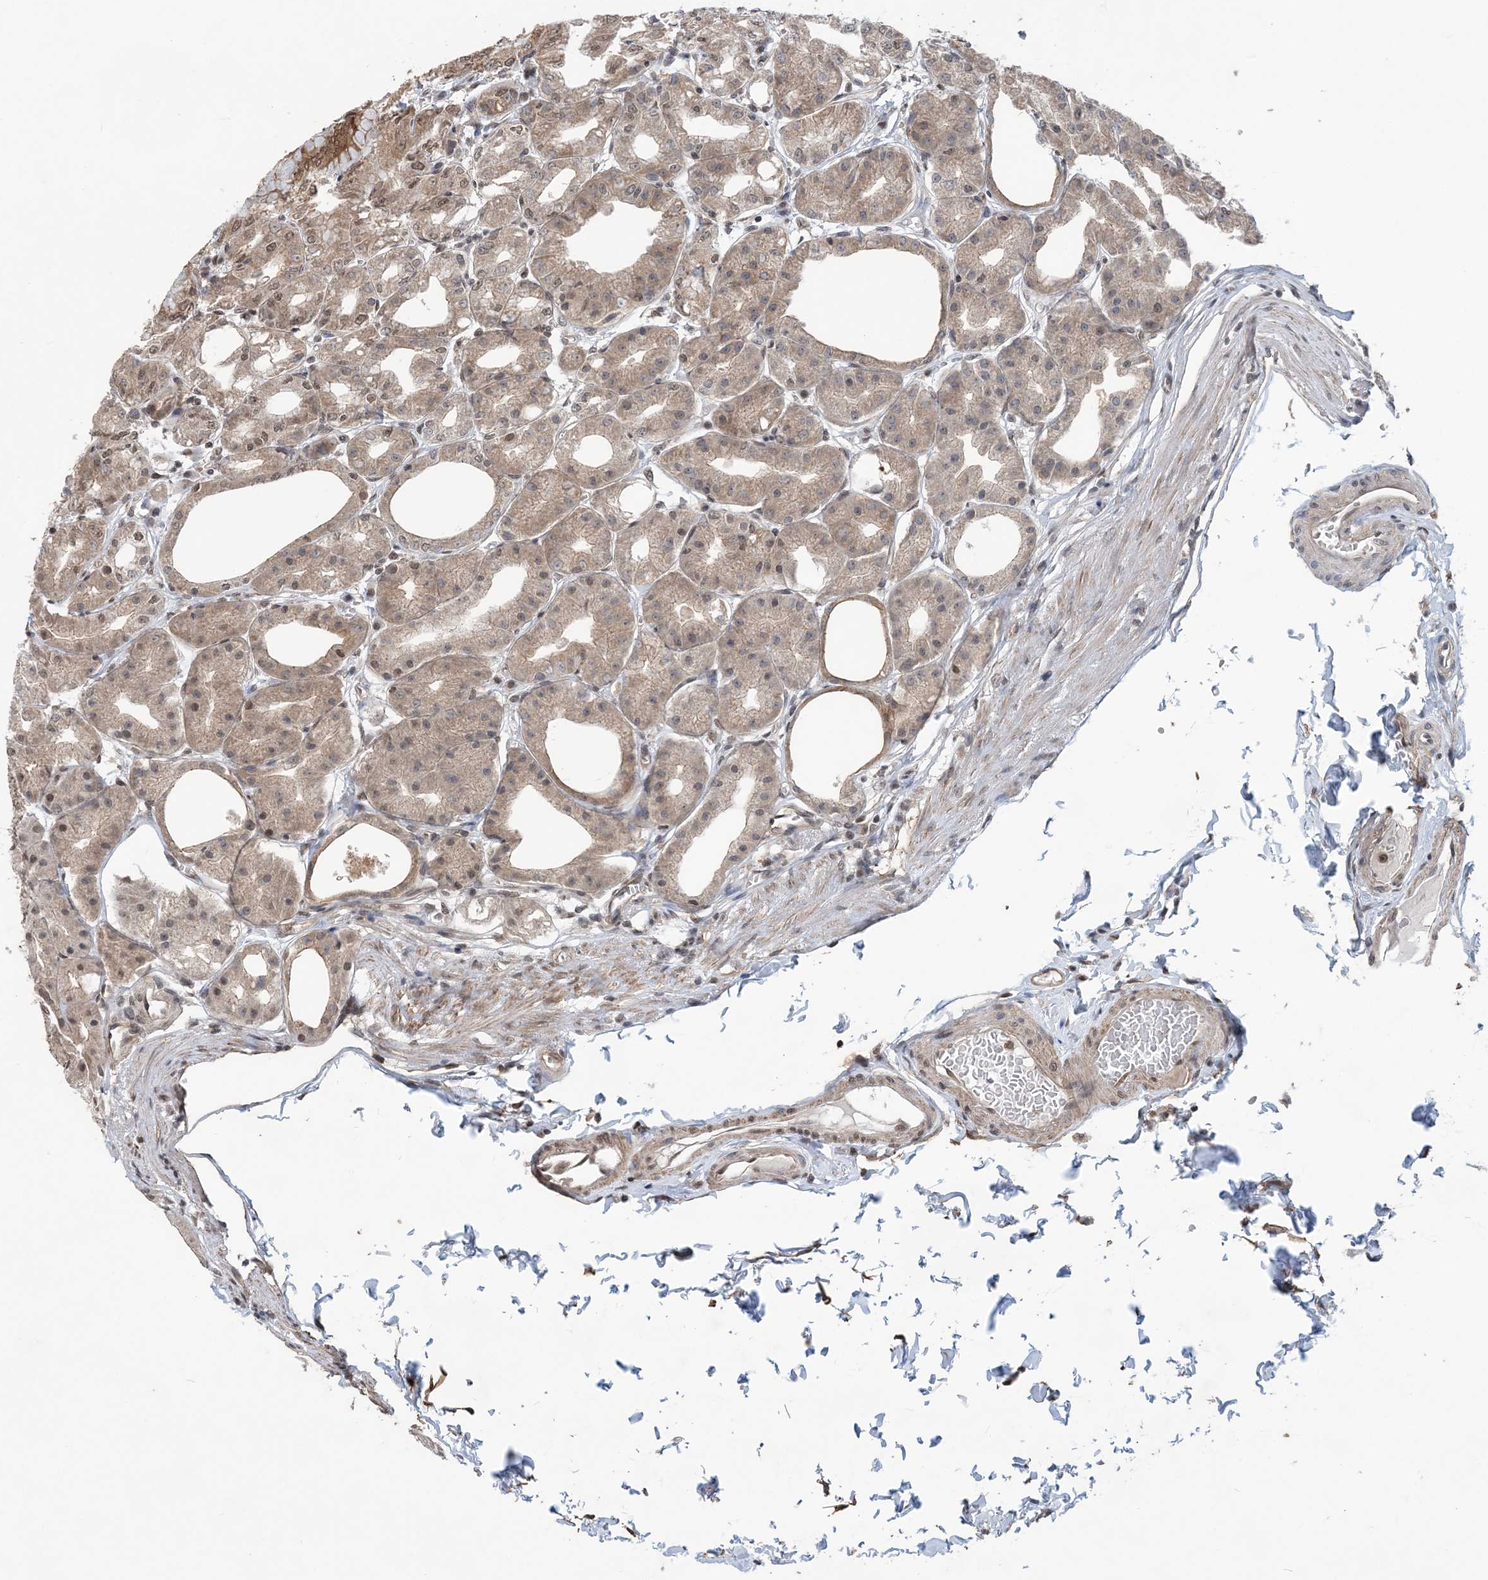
{"staining": {"intensity": "moderate", "quantity": ">75%", "location": "nuclear"}, "tissue": "stomach", "cell_type": "Glandular cells", "image_type": "normal", "snomed": [{"axis": "morphology", "description": "Normal tissue, NOS"}, {"axis": "topography", "description": "Stomach, lower"}], "caption": "Protein staining by immunohistochemistry shows moderate nuclear positivity in about >75% of glandular cells in benign stomach.", "gene": "CCDC152", "patient": {"sex": "male", "age": 71}}